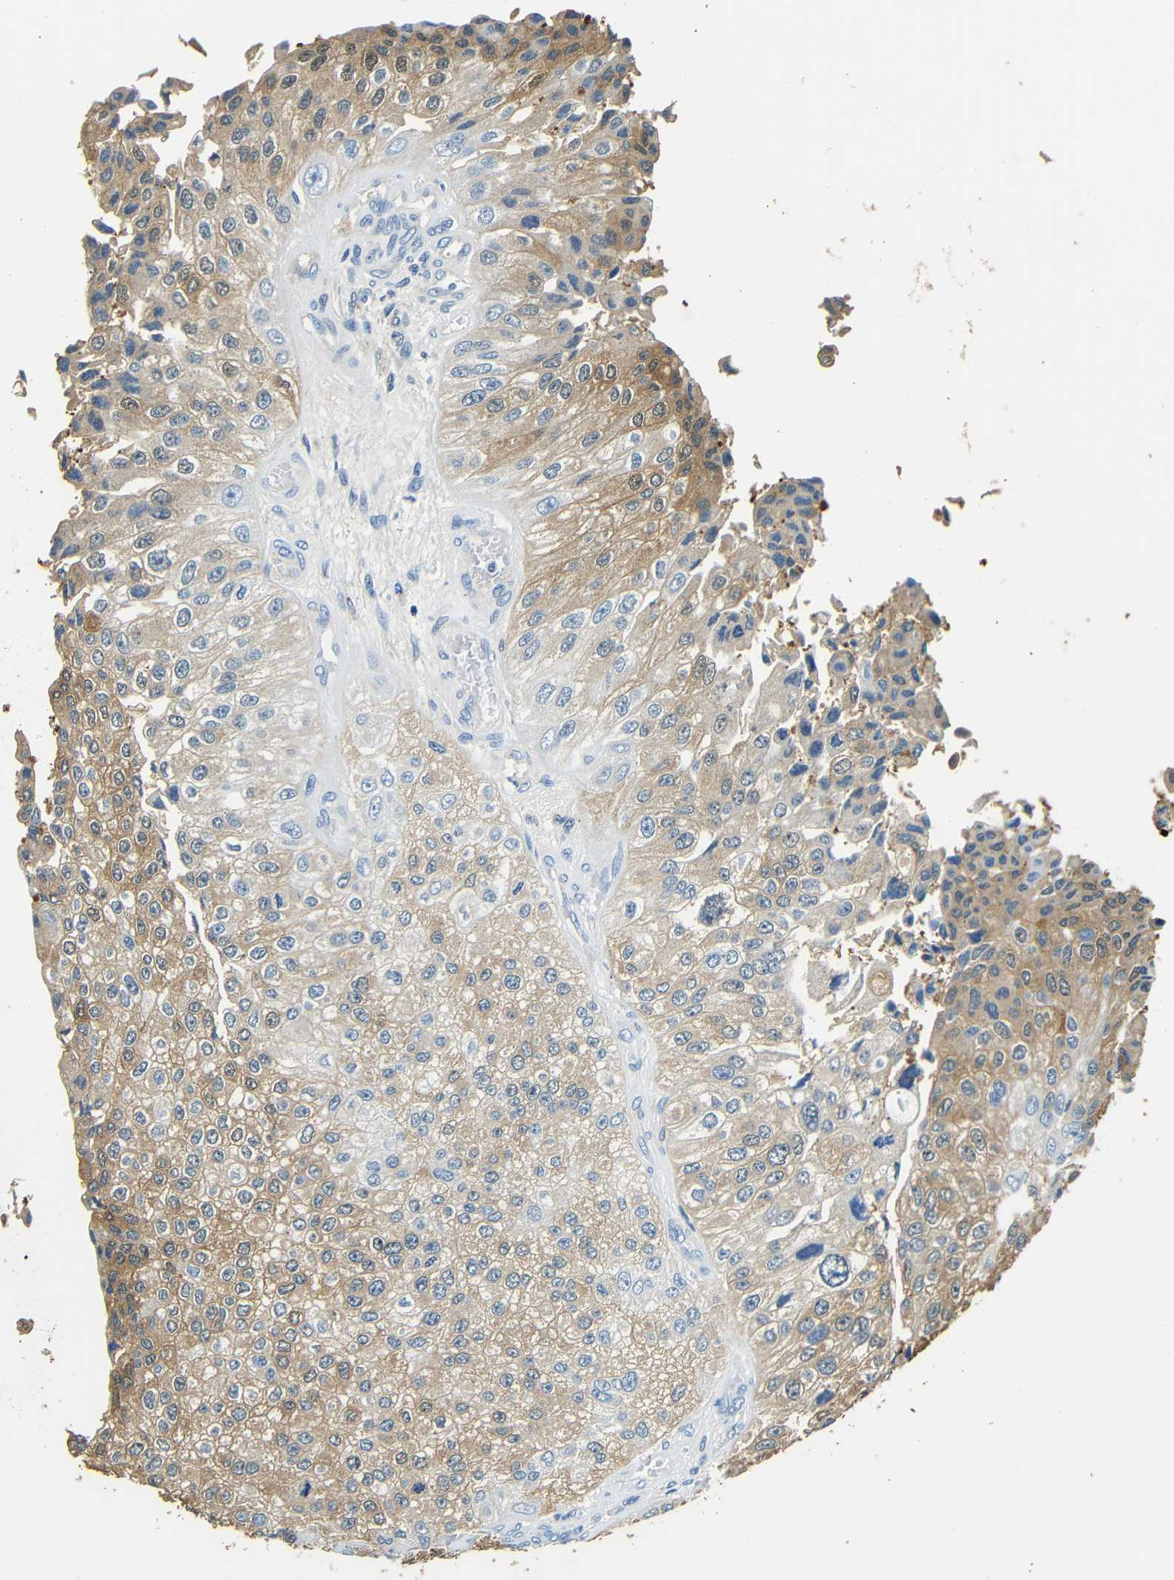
{"staining": {"intensity": "weak", "quantity": "25%-75%", "location": "cytoplasmic/membranous"}, "tissue": "urothelial cancer", "cell_type": "Tumor cells", "image_type": "cancer", "snomed": [{"axis": "morphology", "description": "Urothelial carcinoma, High grade"}, {"axis": "topography", "description": "Kidney"}, {"axis": "topography", "description": "Urinary bladder"}], "caption": "Weak cytoplasmic/membranous staining is present in approximately 25%-75% of tumor cells in urothelial cancer.", "gene": "FMO5", "patient": {"sex": "male", "age": 77}}